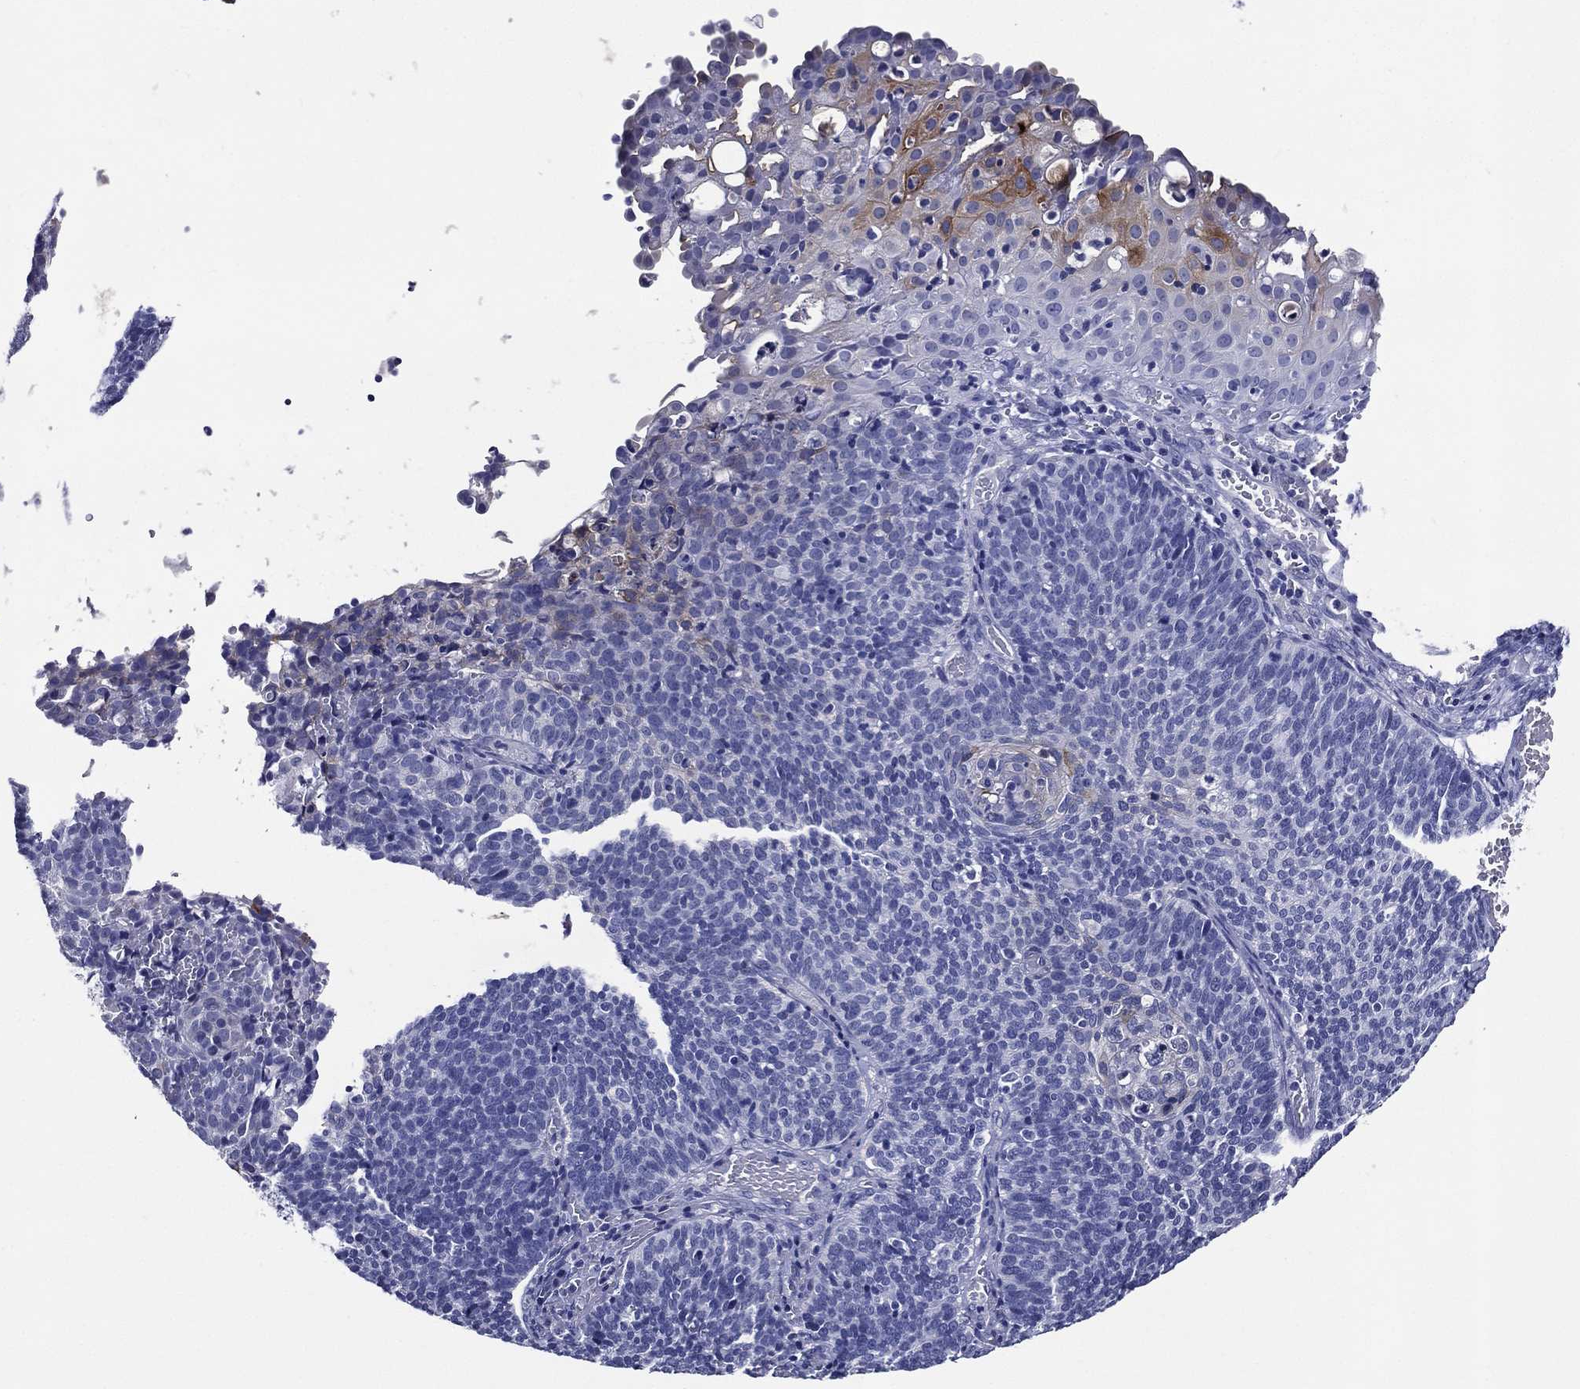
{"staining": {"intensity": "negative", "quantity": "none", "location": "none"}, "tissue": "cervical cancer", "cell_type": "Tumor cells", "image_type": "cancer", "snomed": [{"axis": "morphology", "description": "Normal tissue, NOS"}, {"axis": "morphology", "description": "Squamous cell carcinoma, NOS"}, {"axis": "topography", "description": "Cervix"}], "caption": "This is an IHC image of squamous cell carcinoma (cervical). There is no expression in tumor cells.", "gene": "ACE2", "patient": {"sex": "female", "age": 39}}